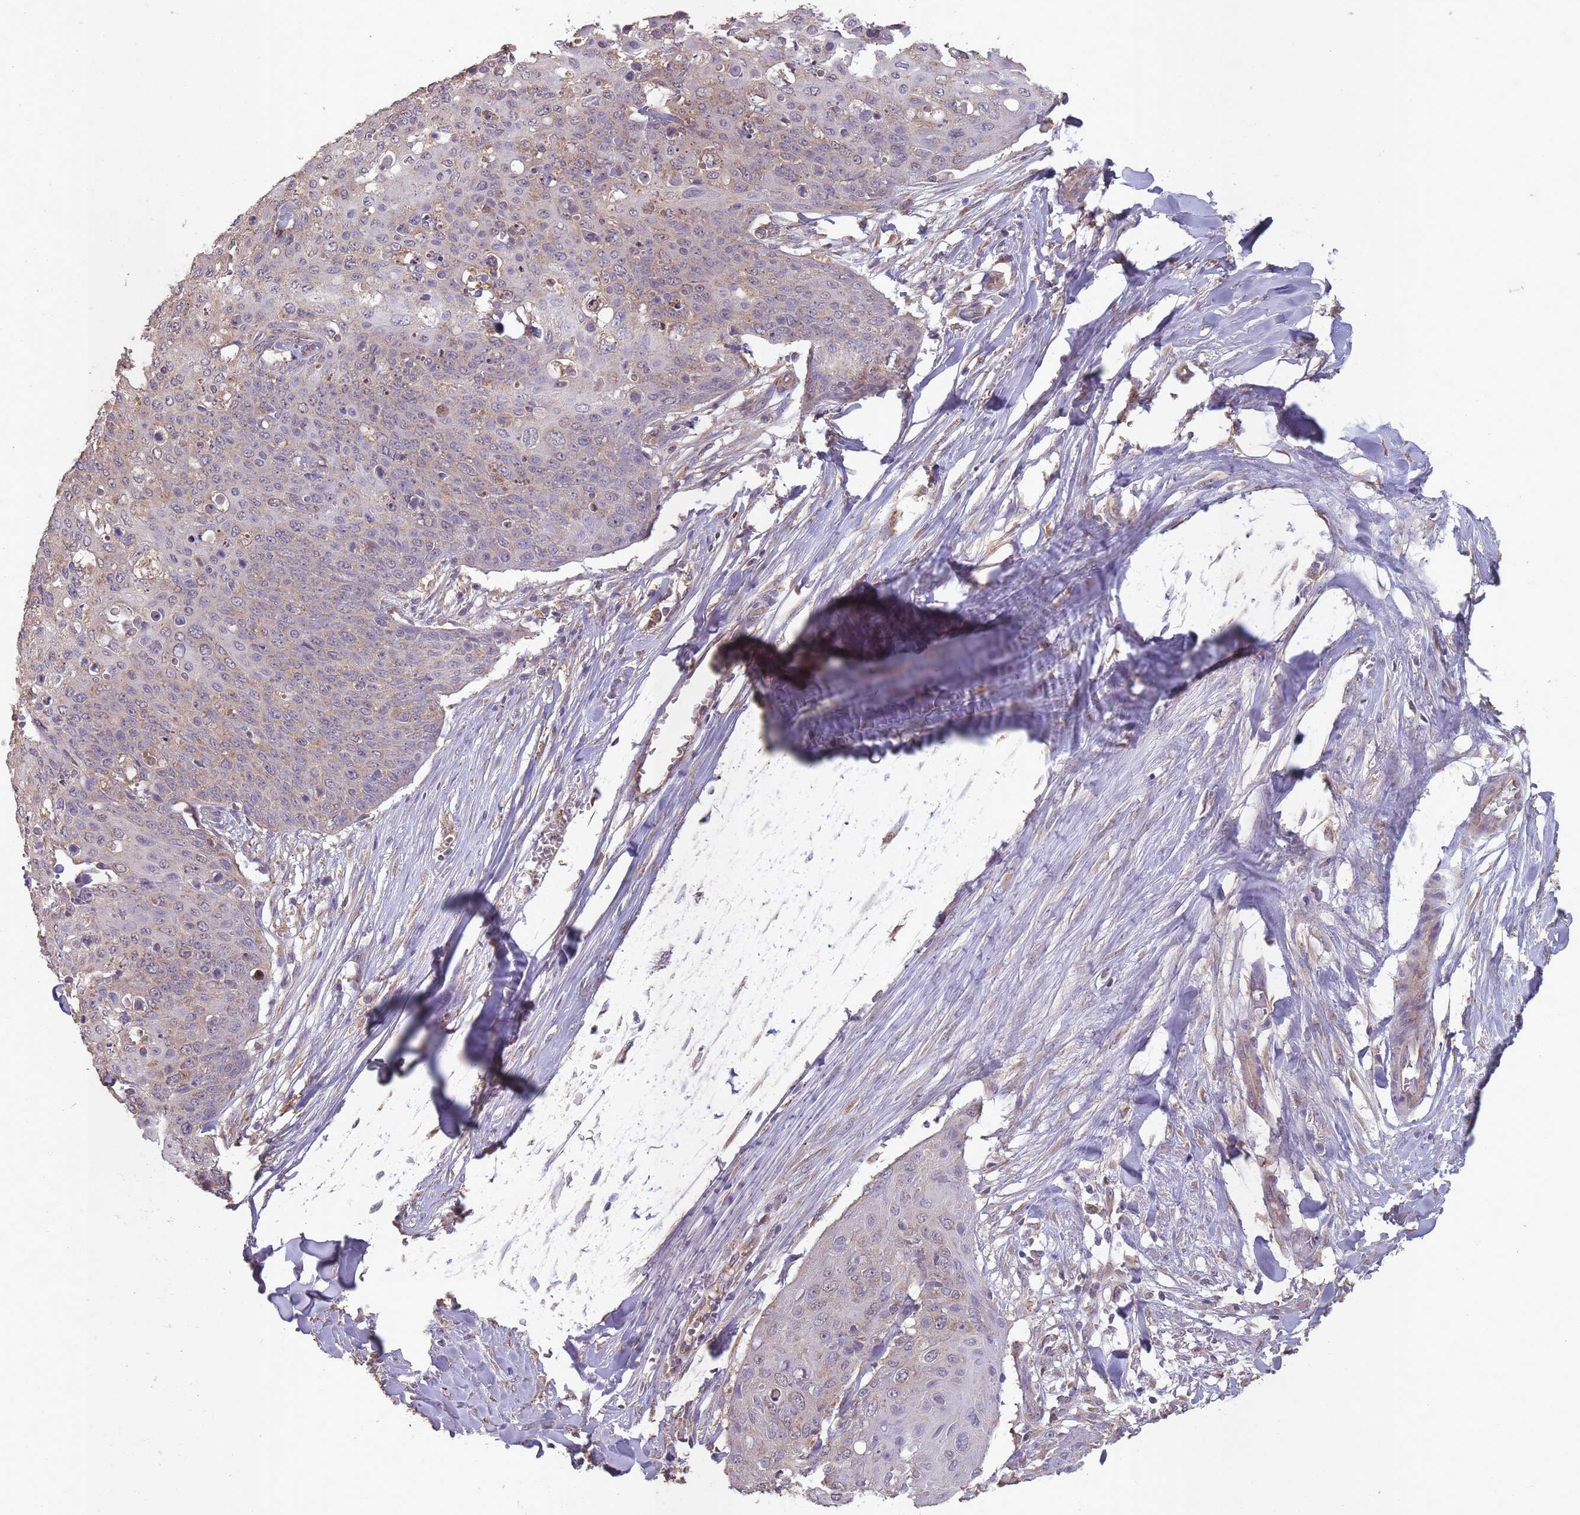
{"staining": {"intensity": "weak", "quantity": "25%-75%", "location": "cytoplasmic/membranous"}, "tissue": "skin cancer", "cell_type": "Tumor cells", "image_type": "cancer", "snomed": [{"axis": "morphology", "description": "Squamous cell carcinoma, NOS"}, {"axis": "topography", "description": "Skin"}, {"axis": "topography", "description": "Vulva"}], "caption": "Weak cytoplasmic/membranous staining is appreciated in approximately 25%-75% of tumor cells in squamous cell carcinoma (skin).", "gene": "SANBR", "patient": {"sex": "female", "age": 85}}